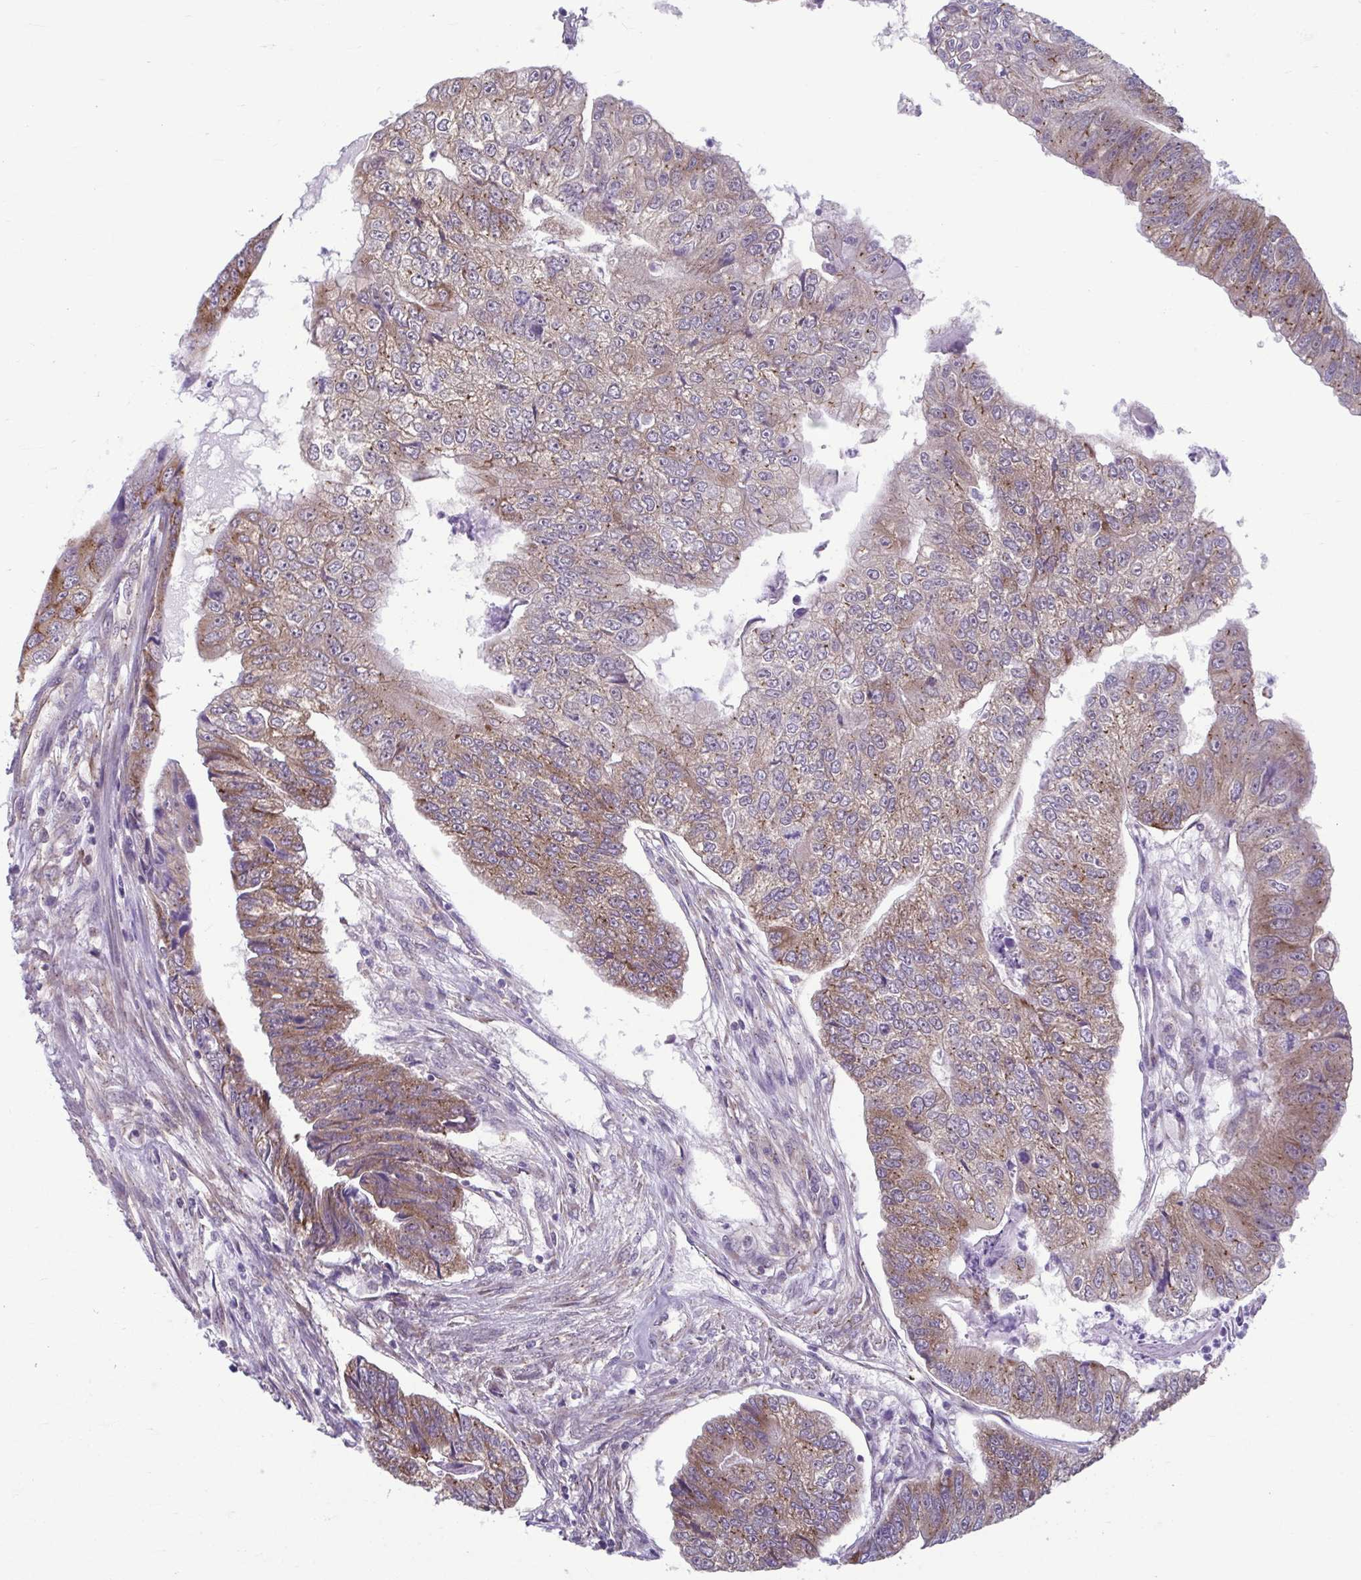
{"staining": {"intensity": "weak", "quantity": ">75%", "location": "cytoplasmic/membranous"}, "tissue": "colorectal cancer", "cell_type": "Tumor cells", "image_type": "cancer", "snomed": [{"axis": "morphology", "description": "Adenocarcinoma, NOS"}, {"axis": "topography", "description": "Colon"}], "caption": "Colorectal adenocarcinoma stained with DAB immunohistochemistry (IHC) displays low levels of weak cytoplasmic/membranous staining in about >75% of tumor cells. (Brightfield microscopy of DAB IHC at high magnification).", "gene": "TMEM108", "patient": {"sex": "female", "age": 67}}